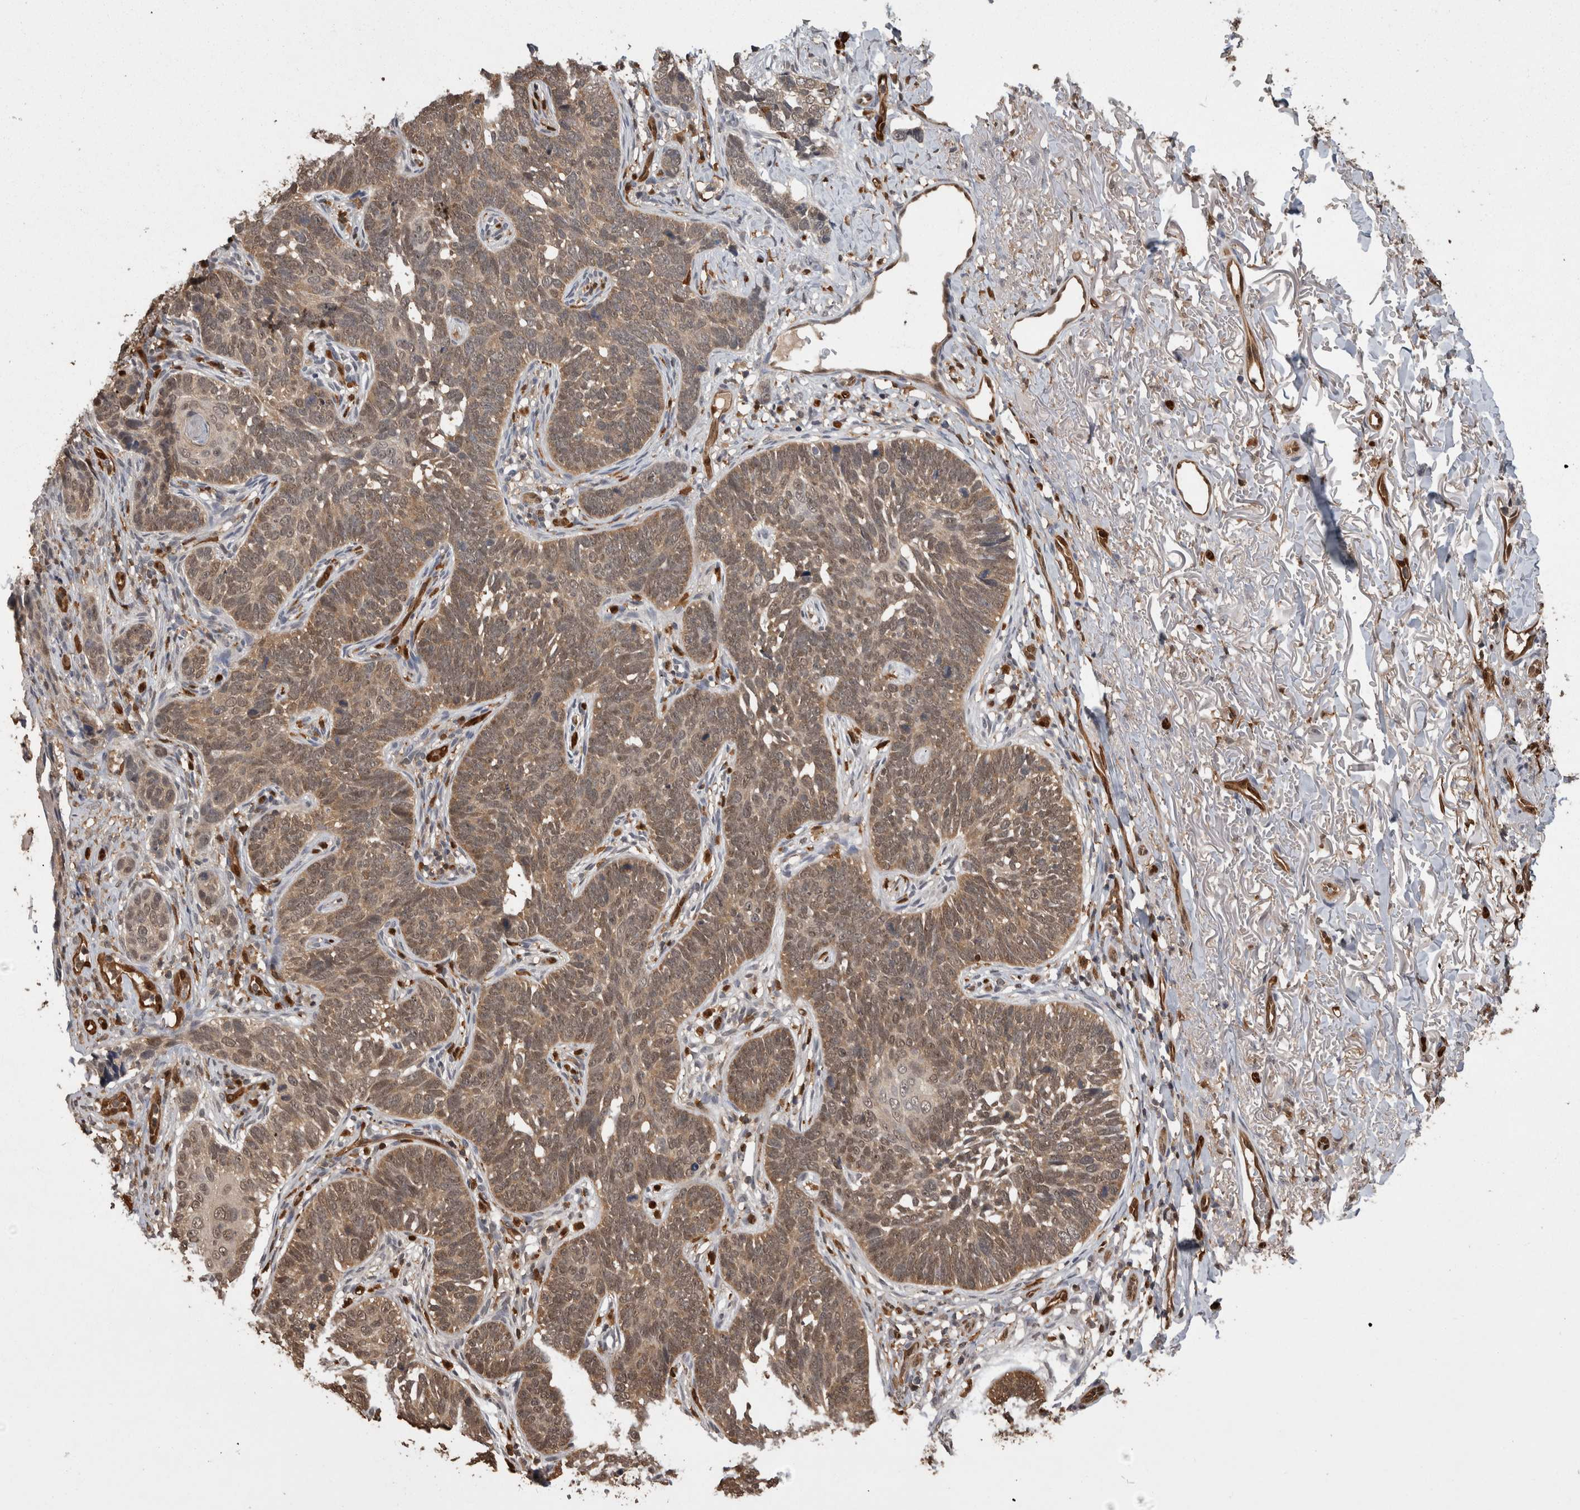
{"staining": {"intensity": "weak", "quantity": ">75%", "location": "nuclear"}, "tissue": "skin cancer", "cell_type": "Tumor cells", "image_type": "cancer", "snomed": [{"axis": "morphology", "description": "Normal tissue, NOS"}, {"axis": "morphology", "description": "Basal cell carcinoma"}, {"axis": "topography", "description": "Skin"}], "caption": "This micrograph reveals IHC staining of human basal cell carcinoma (skin), with low weak nuclear expression in approximately >75% of tumor cells.", "gene": "LXN", "patient": {"sex": "male", "age": 77}}